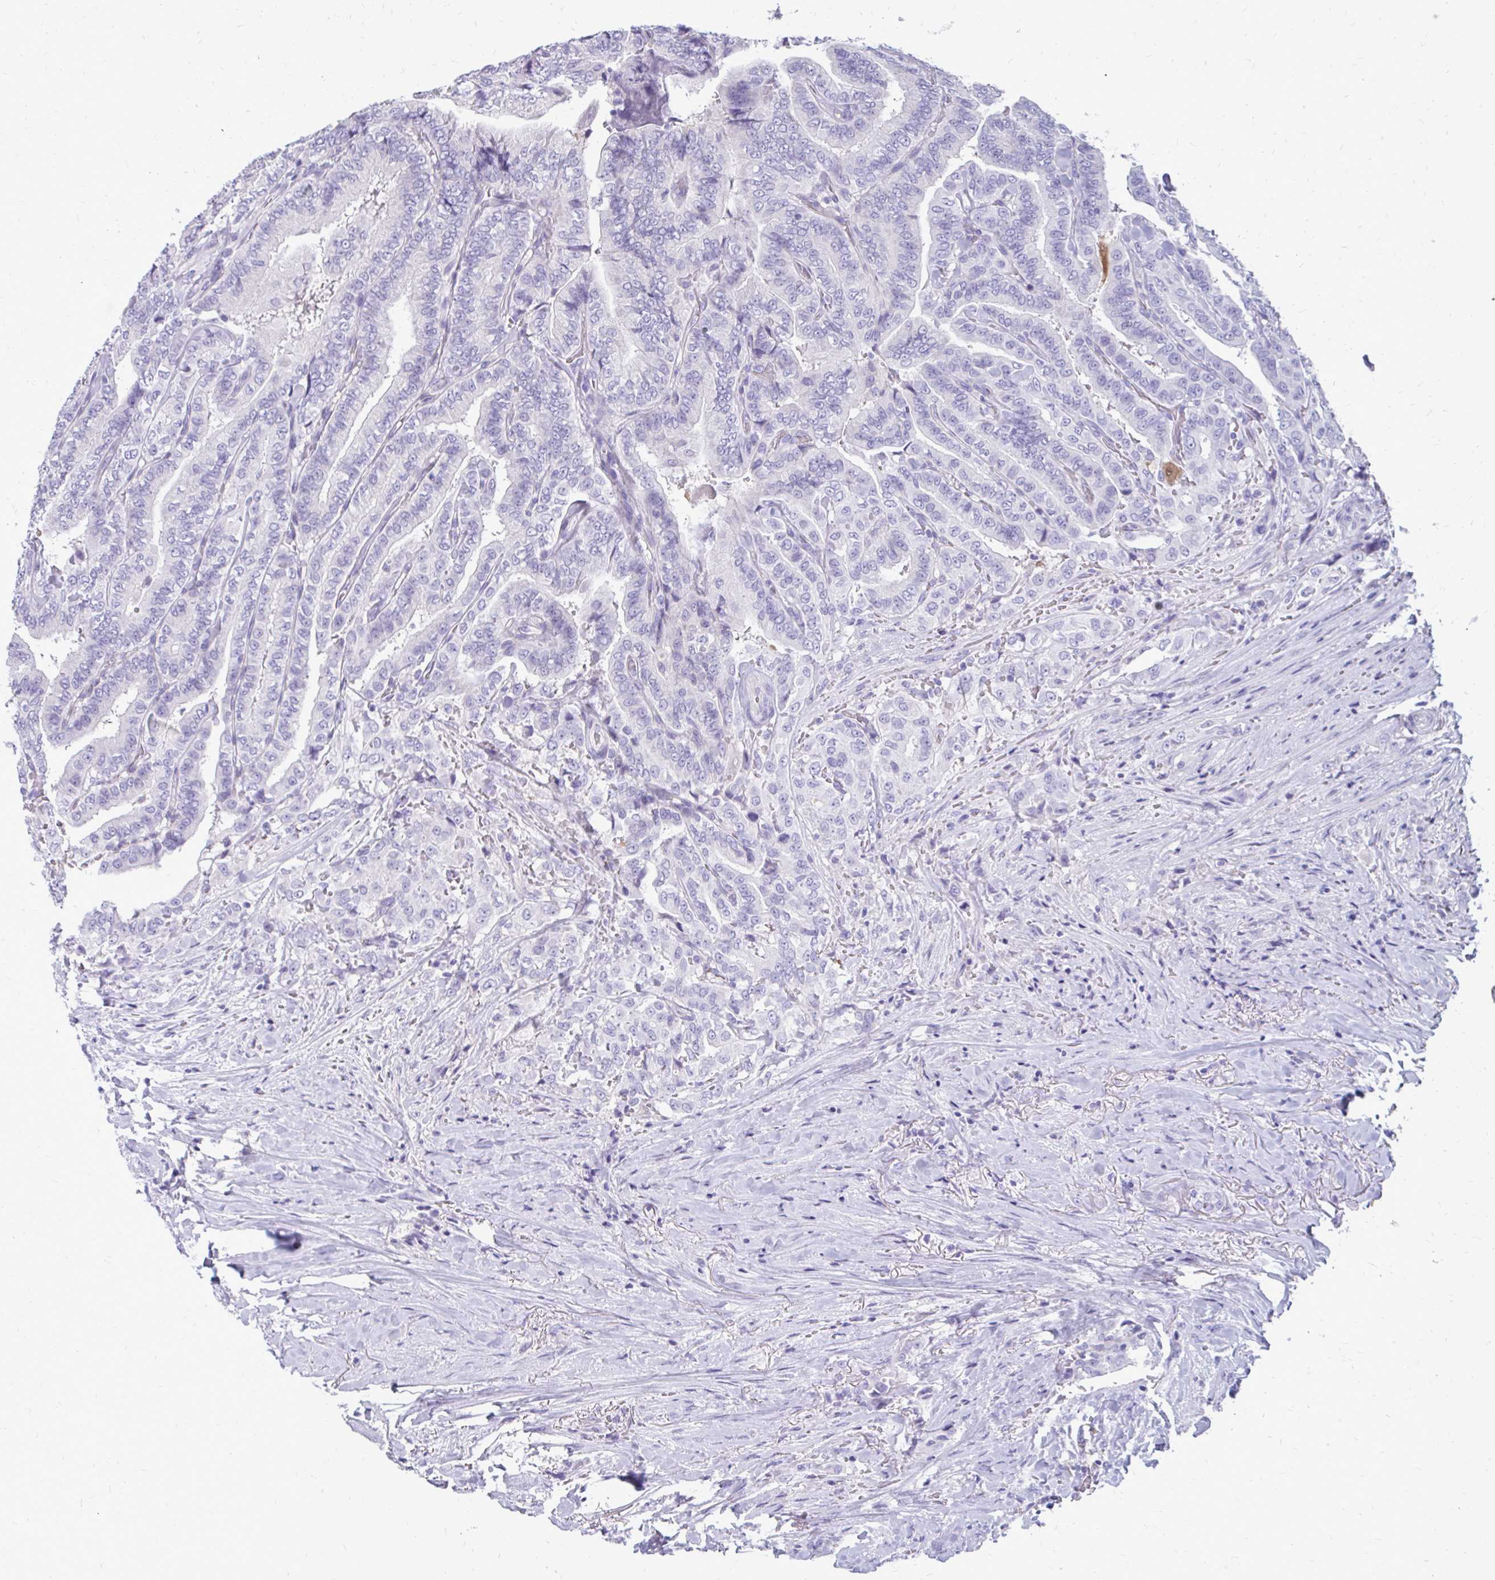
{"staining": {"intensity": "negative", "quantity": "none", "location": "none"}, "tissue": "thyroid cancer", "cell_type": "Tumor cells", "image_type": "cancer", "snomed": [{"axis": "morphology", "description": "Papillary adenocarcinoma, NOS"}, {"axis": "topography", "description": "Thyroid gland"}], "caption": "Immunohistochemistry (IHC) micrograph of neoplastic tissue: human thyroid cancer stained with DAB (3,3'-diaminobenzidine) reveals no significant protein positivity in tumor cells.", "gene": "FABP3", "patient": {"sex": "male", "age": 61}}